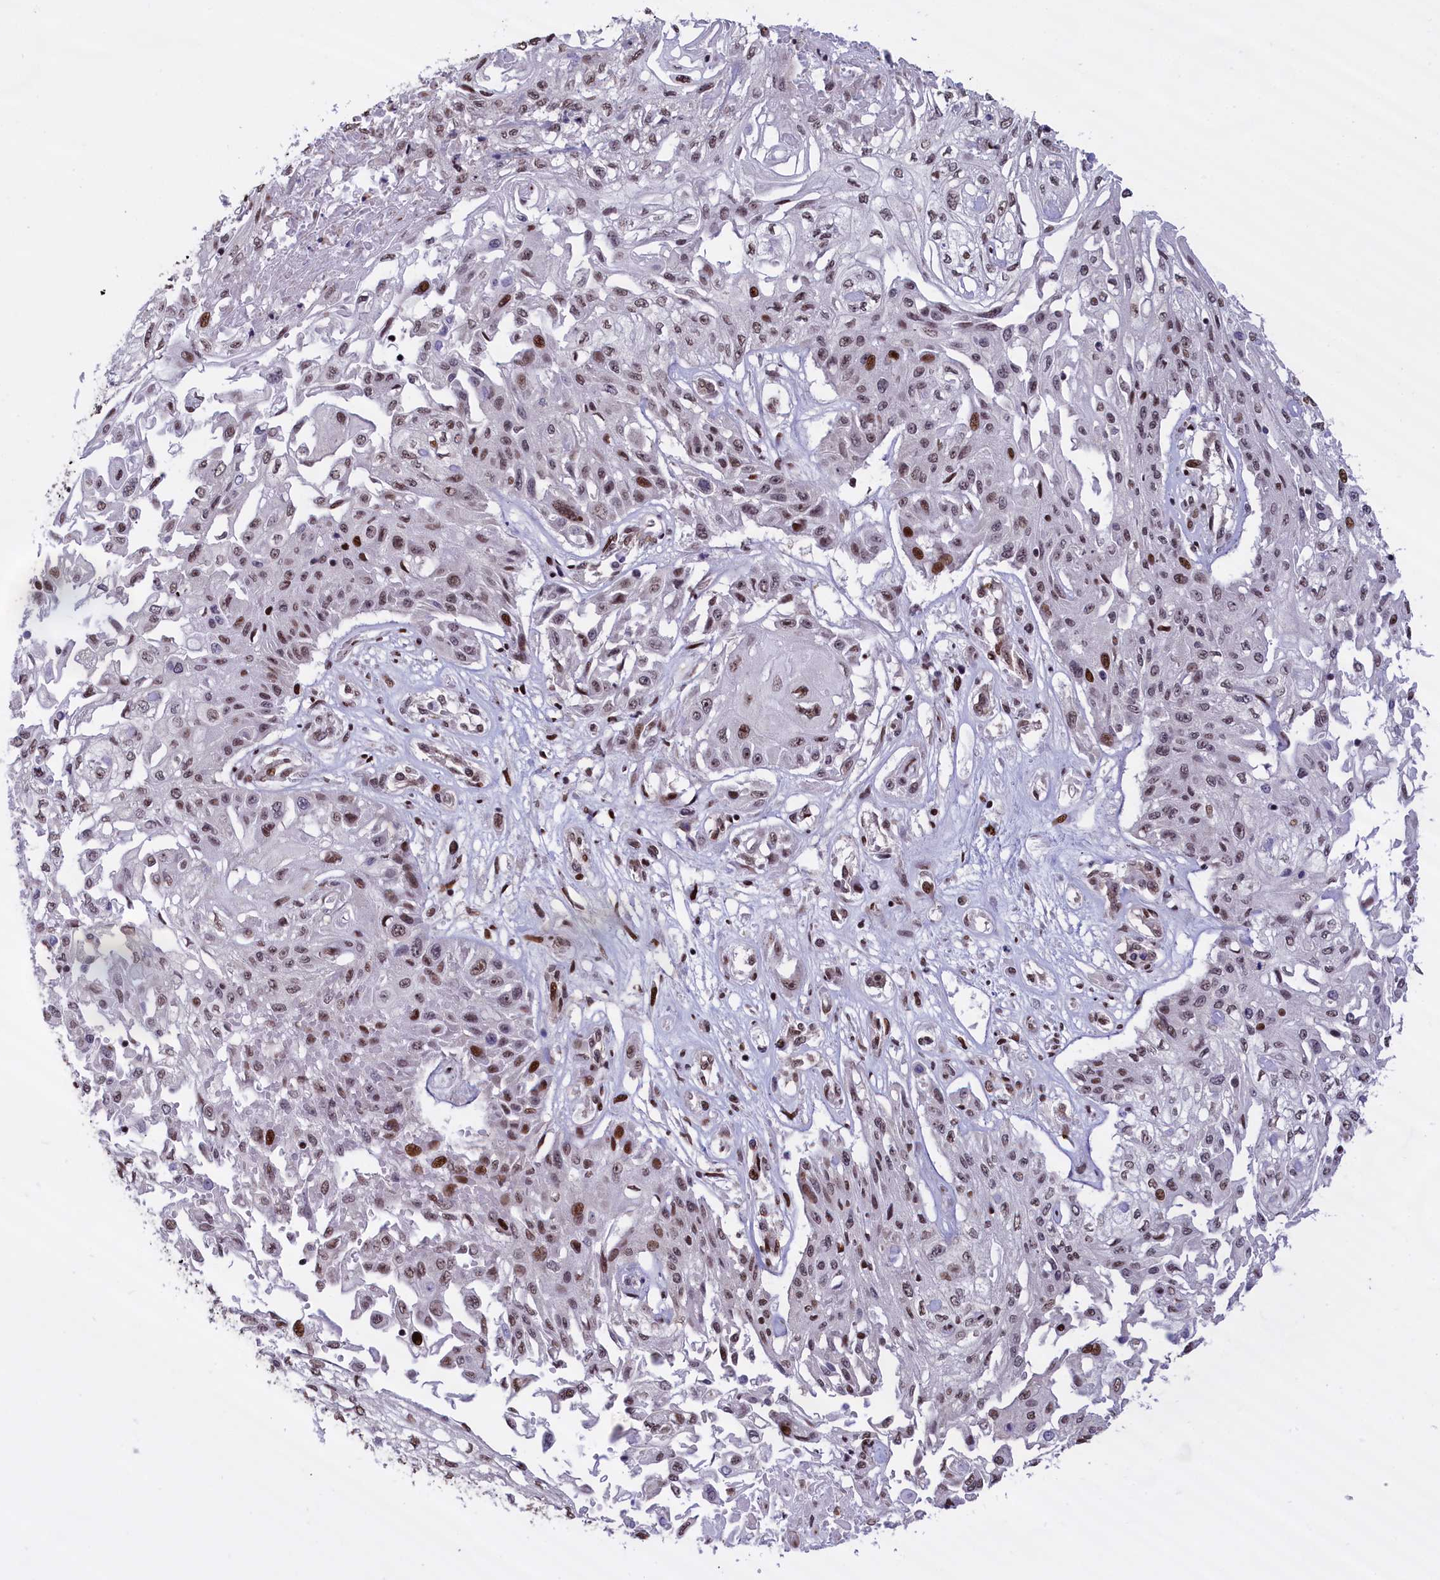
{"staining": {"intensity": "moderate", "quantity": "25%-75%", "location": "nuclear"}, "tissue": "skin cancer", "cell_type": "Tumor cells", "image_type": "cancer", "snomed": [{"axis": "morphology", "description": "Squamous cell carcinoma, NOS"}, {"axis": "morphology", "description": "Squamous cell carcinoma, metastatic, NOS"}, {"axis": "topography", "description": "Skin"}, {"axis": "topography", "description": "Lymph node"}], "caption": "Moderate nuclear staining is present in approximately 25%-75% of tumor cells in metastatic squamous cell carcinoma (skin). (IHC, brightfield microscopy, high magnification).", "gene": "RELB", "patient": {"sex": "male", "age": 75}}